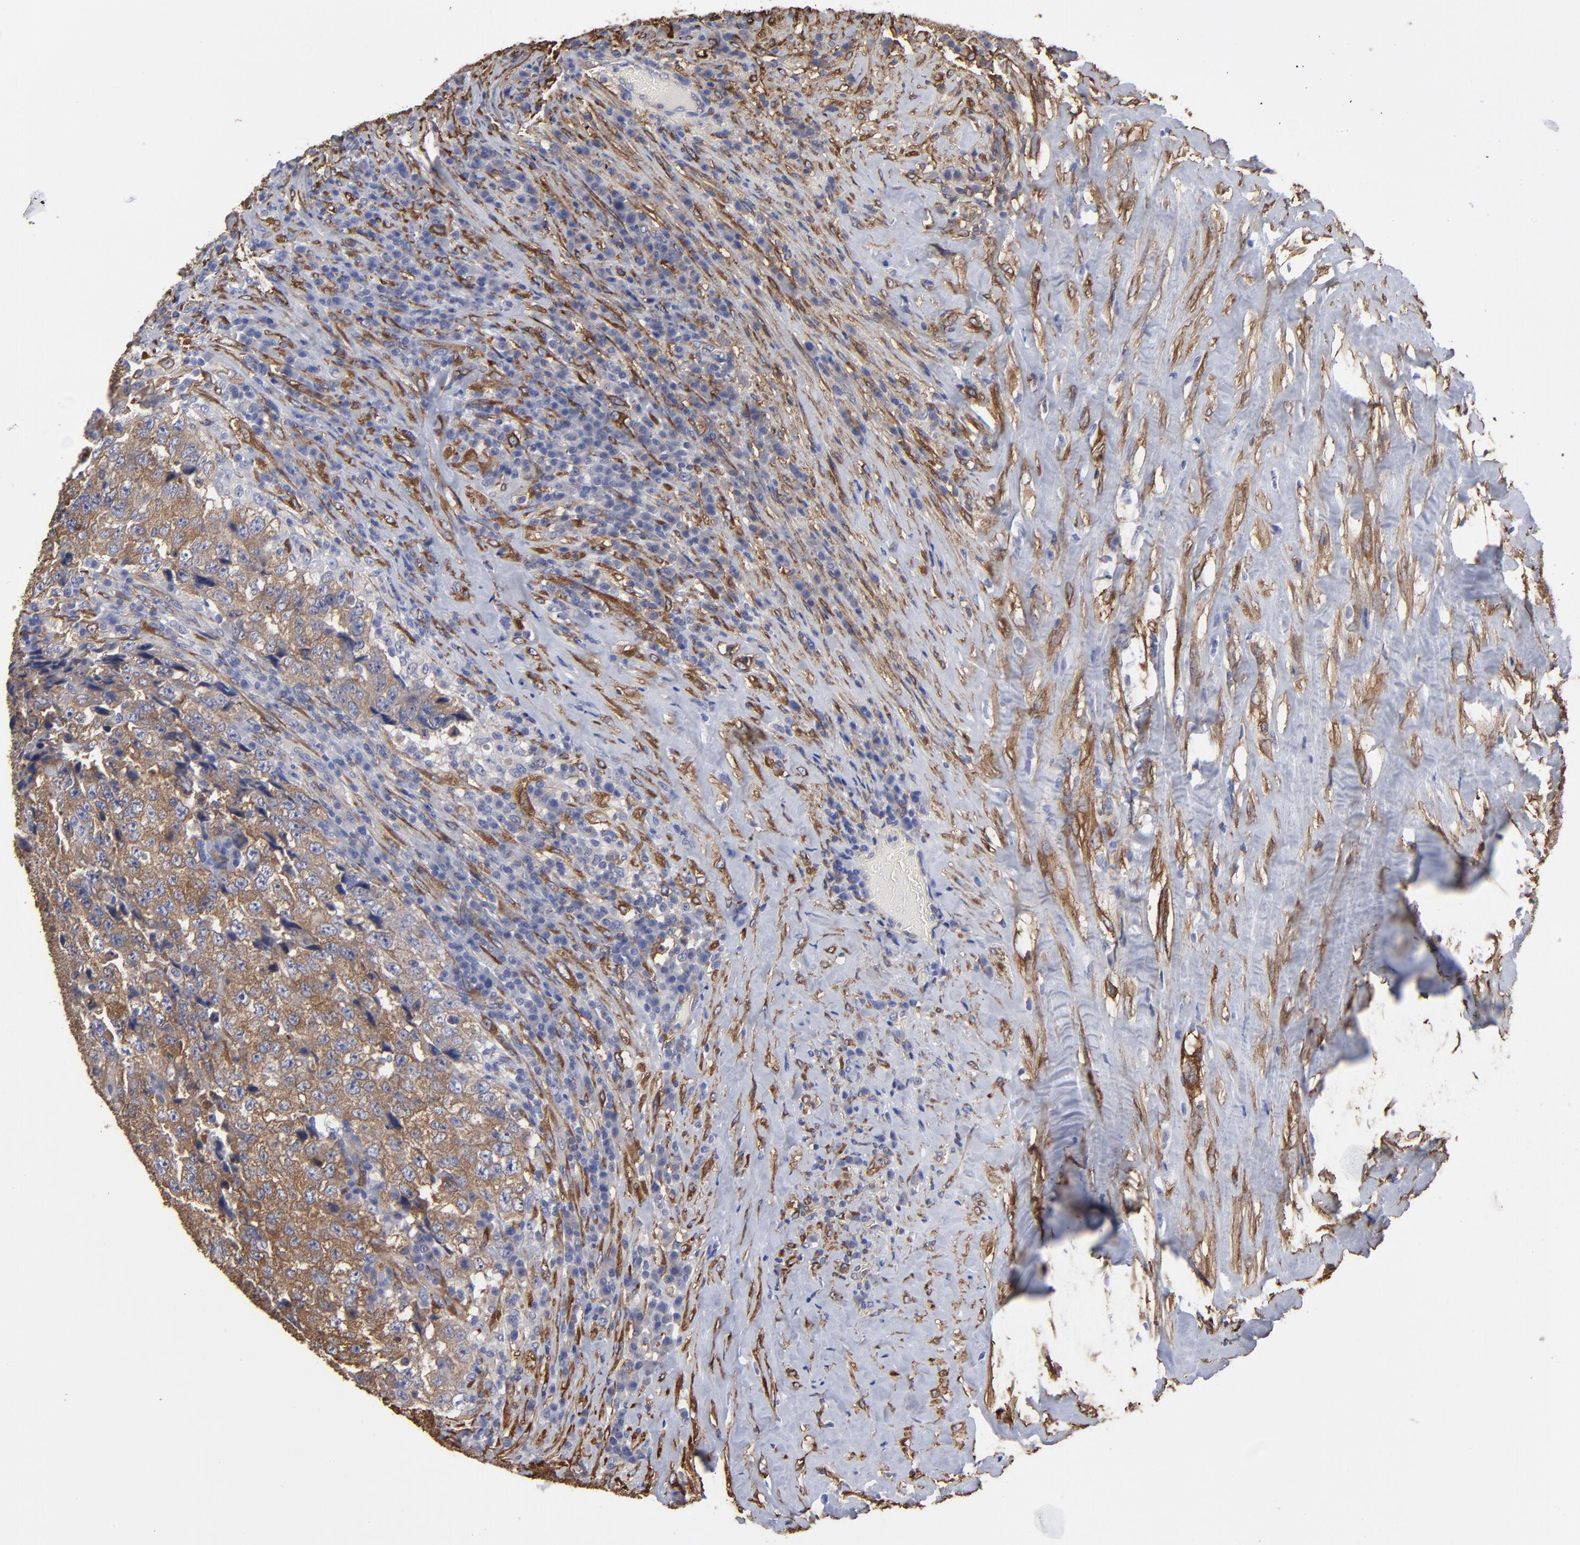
{"staining": {"intensity": "moderate", "quantity": ">75%", "location": "cytoplasmic/membranous"}, "tissue": "testis cancer", "cell_type": "Tumor cells", "image_type": "cancer", "snomed": [{"axis": "morphology", "description": "Necrosis, NOS"}, {"axis": "morphology", "description": "Carcinoma, Embryonal, NOS"}, {"axis": "topography", "description": "Testis"}], "caption": "Immunohistochemical staining of testis embryonal carcinoma demonstrates medium levels of moderate cytoplasmic/membranous protein expression in approximately >75% of tumor cells.", "gene": "CILP", "patient": {"sex": "male", "age": 19}}